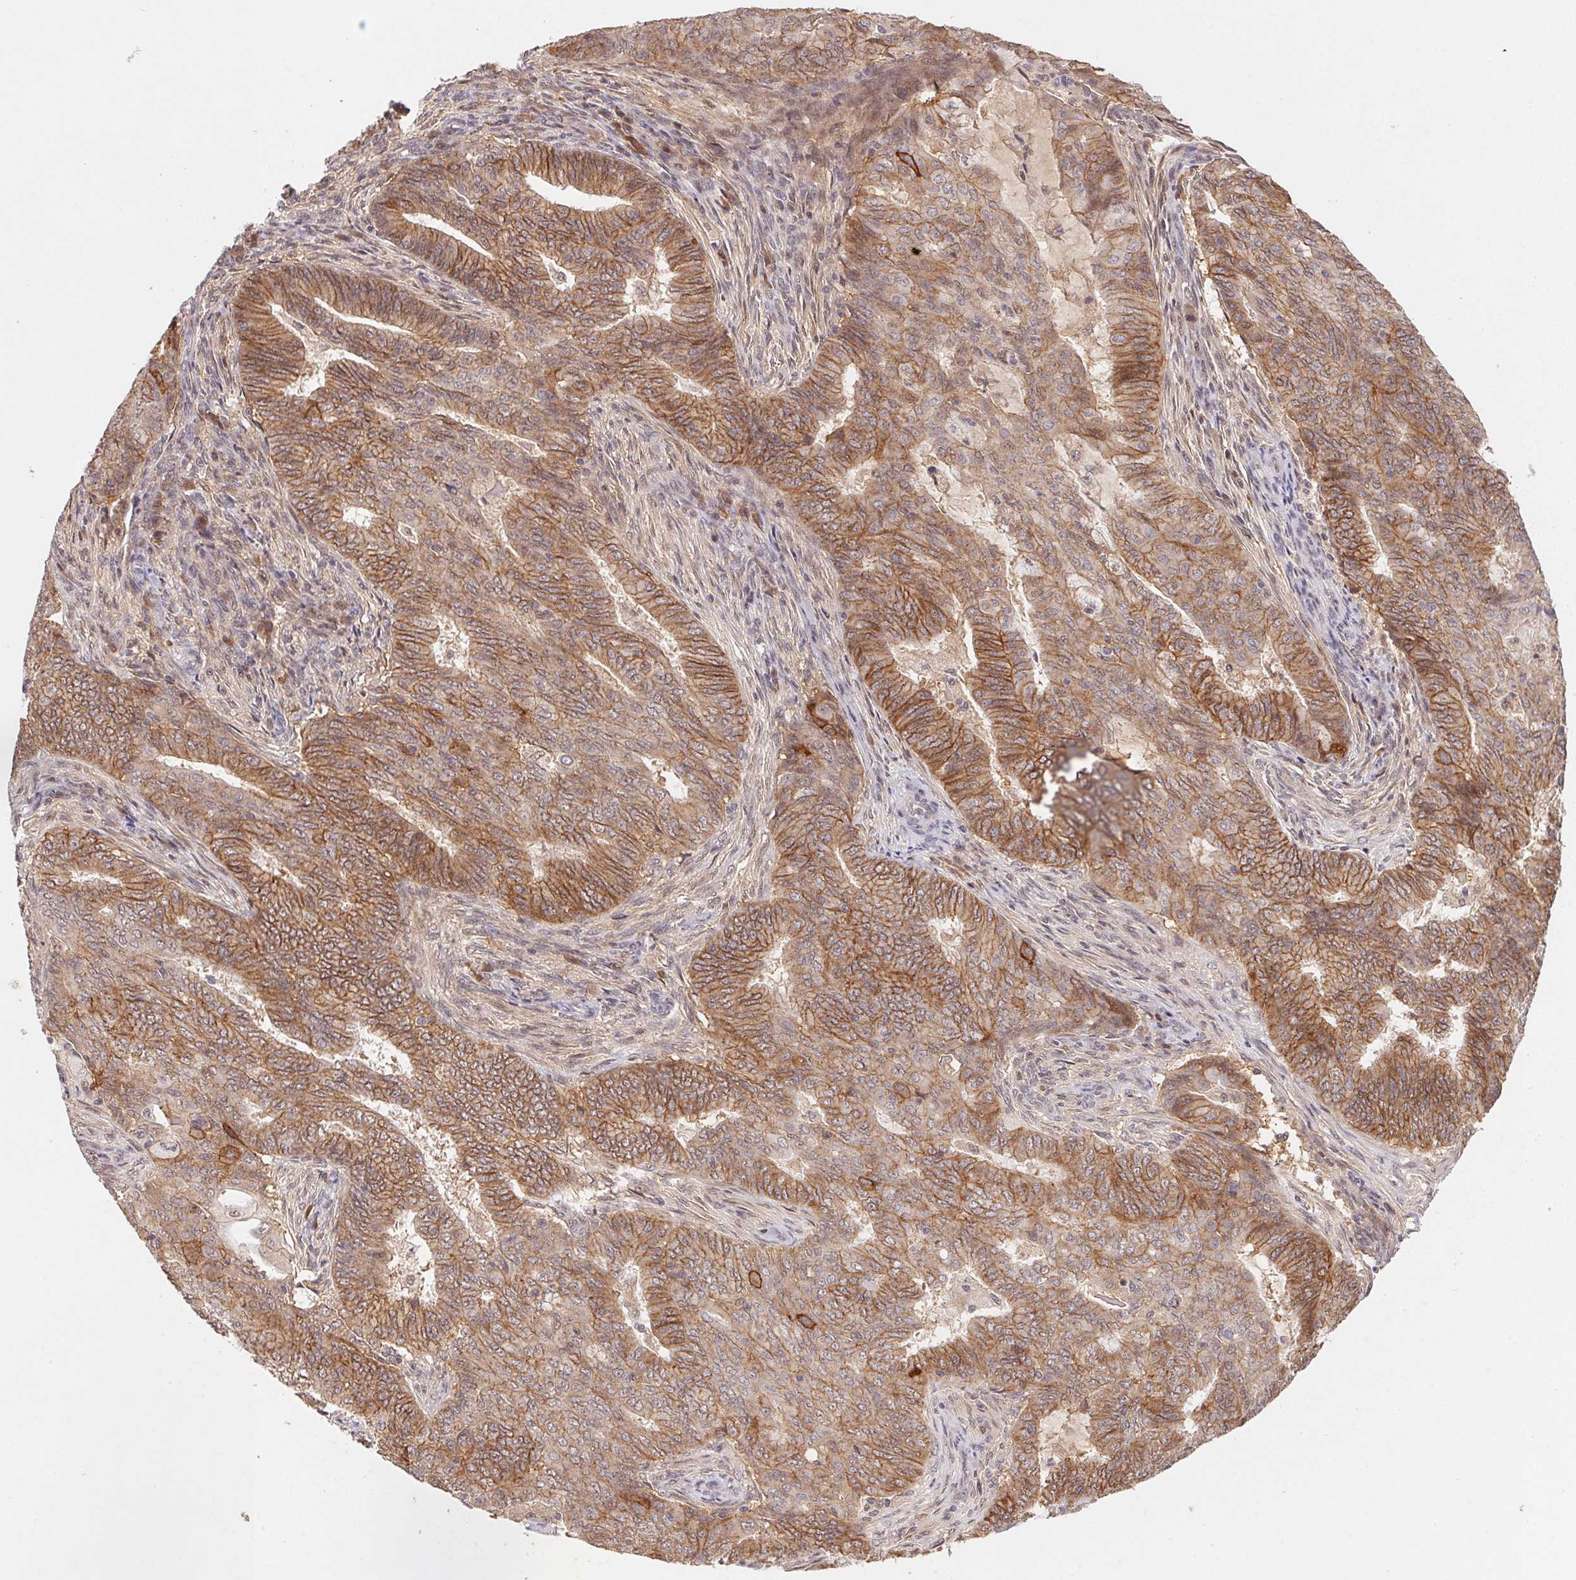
{"staining": {"intensity": "moderate", "quantity": ">75%", "location": "cytoplasmic/membranous"}, "tissue": "endometrial cancer", "cell_type": "Tumor cells", "image_type": "cancer", "snomed": [{"axis": "morphology", "description": "Adenocarcinoma, NOS"}, {"axis": "topography", "description": "Endometrium"}], "caption": "The photomicrograph demonstrates immunohistochemical staining of endometrial adenocarcinoma. There is moderate cytoplasmic/membranous expression is appreciated in about >75% of tumor cells.", "gene": "SLC52A2", "patient": {"sex": "female", "age": 62}}